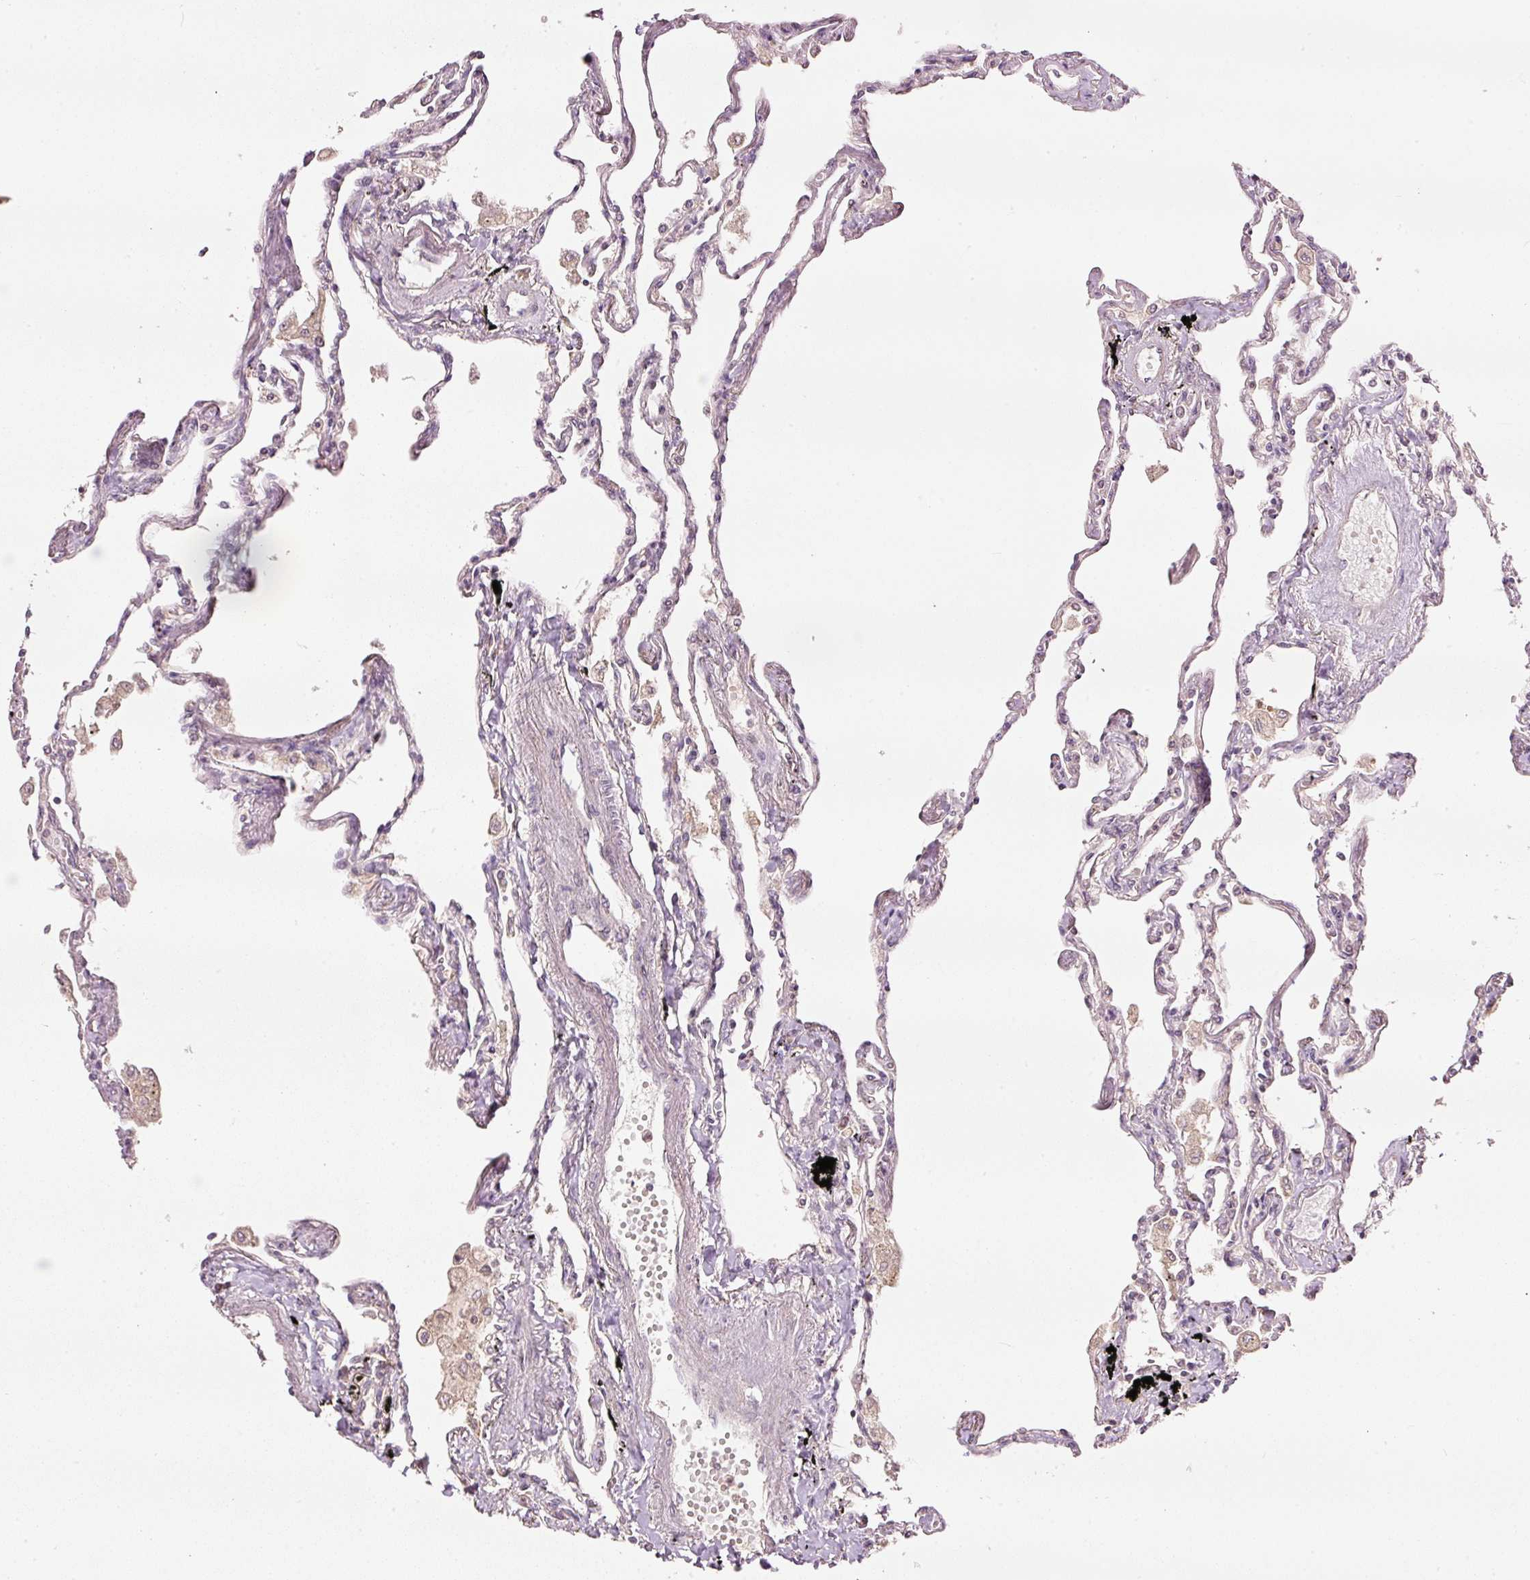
{"staining": {"intensity": "moderate", "quantity": "25%-75%", "location": "cytoplasmic/membranous,nuclear"}, "tissue": "lung", "cell_type": "Alveolar cells", "image_type": "normal", "snomed": [{"axis": "morphology", "description": "Normal tissue, NOS"}, {"axis": "topography", "description": "Lung"}], "caption": "DAB (3,3'-diaminobenzidine) immunohistochemical staining of benign human lung shows moderate cytoplasmic/membranous,nuclear protein positivity in about 25%-75% of alveolar cells. (DAB (3,3'-diaminobenzidine) = brown stain, brightfield microscopy at high magnification).", "gene": "PCDHB1", "patient": {"sex": "female", "age": 67}}